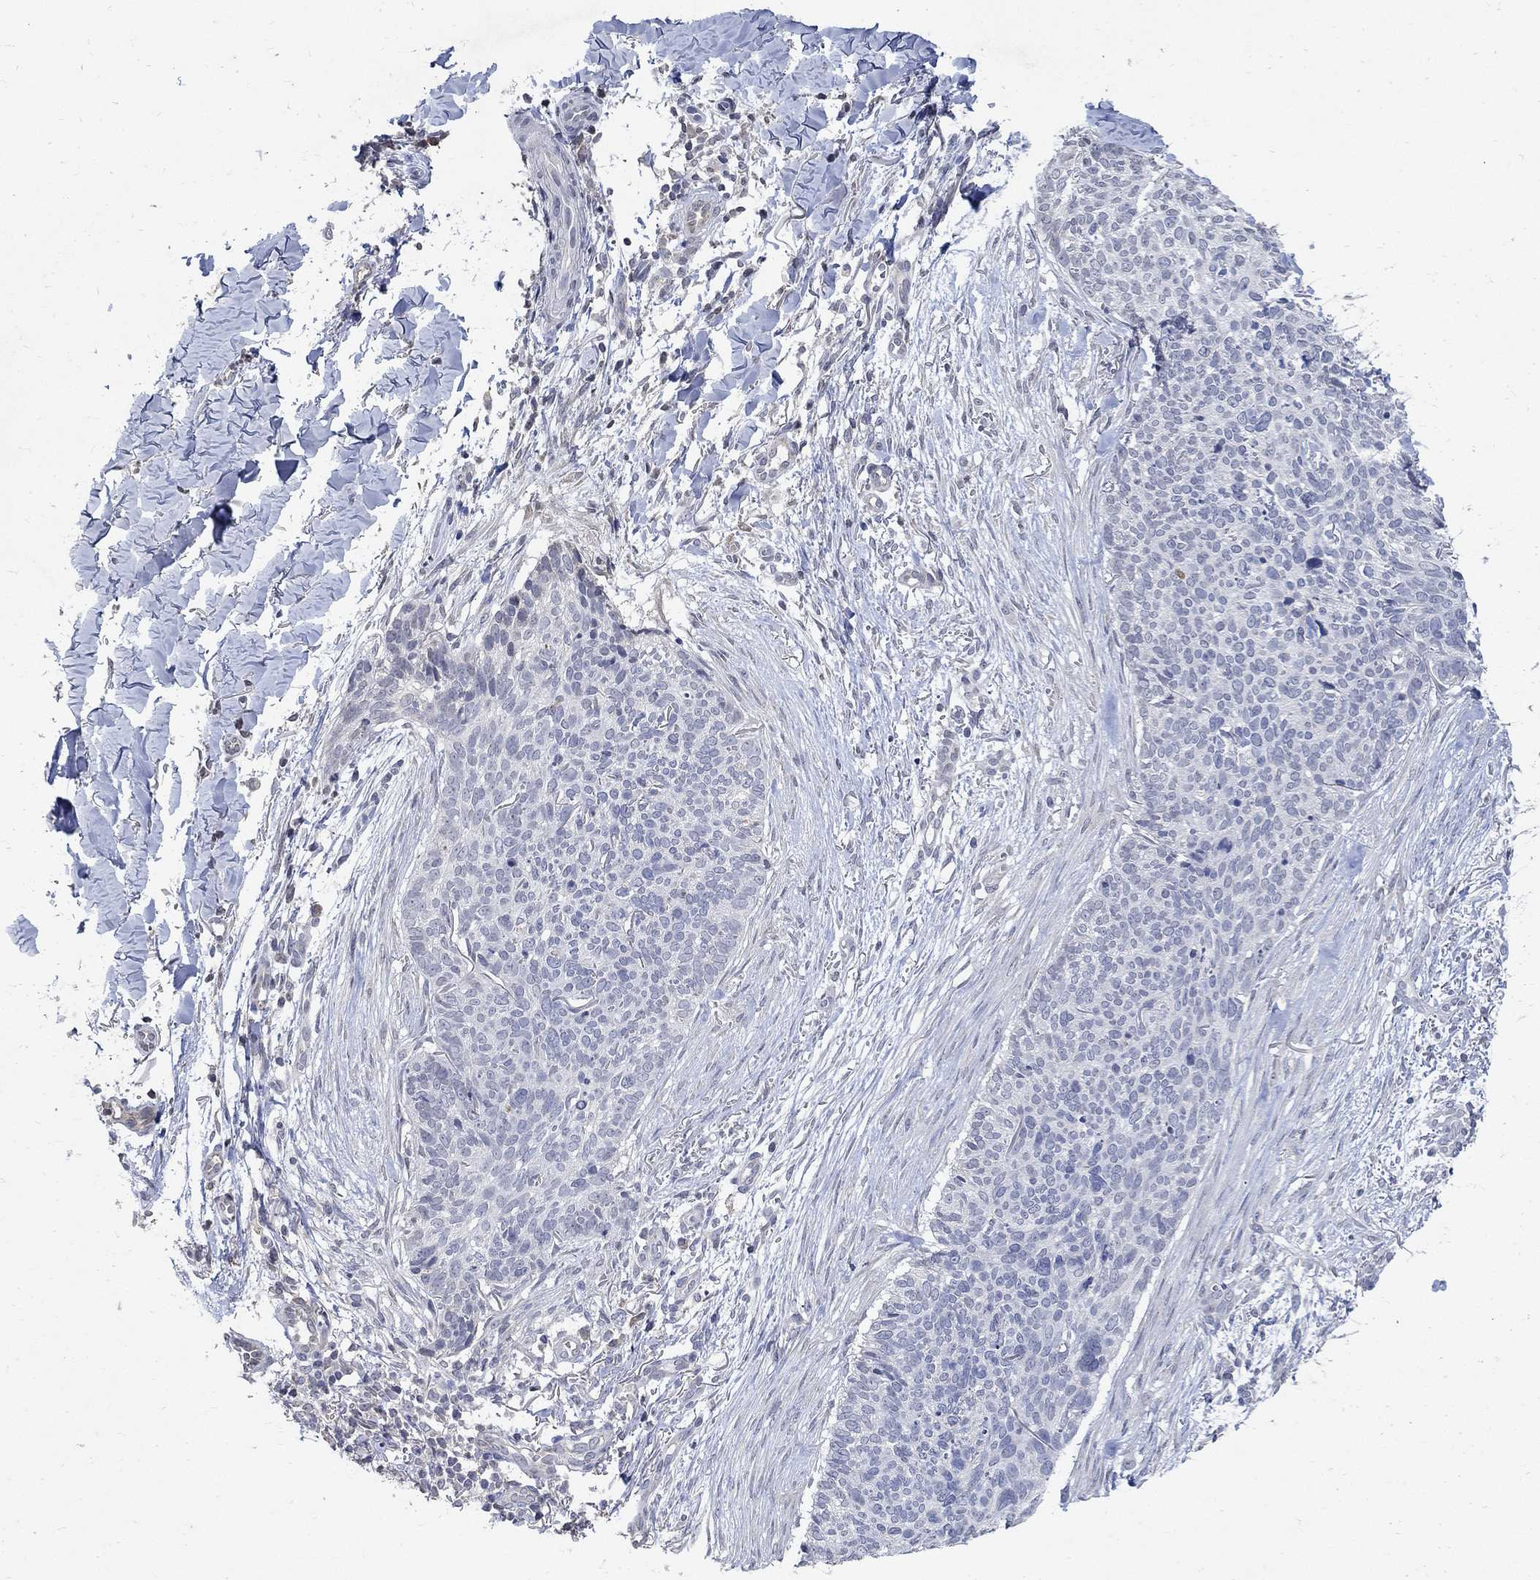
{"staining": {"intensity": "negative", "quantity": "none", "location": "none"}, "tissue": "skin cancer", "cell_type": "Tumor cells", "image_type": "cancer", "snomed": [{"axis": "morphology", "description": "Basal cell carcinoma"}, {"axis": "topography", "description": "Skin"}], "caption": "High power microscopy photomicrograph of an IHC micrograph of skin cancer, revealing no significant expression in tumor cells.", "gene": "TMEM169", "patient": {"sex": "male", "age": 64}}